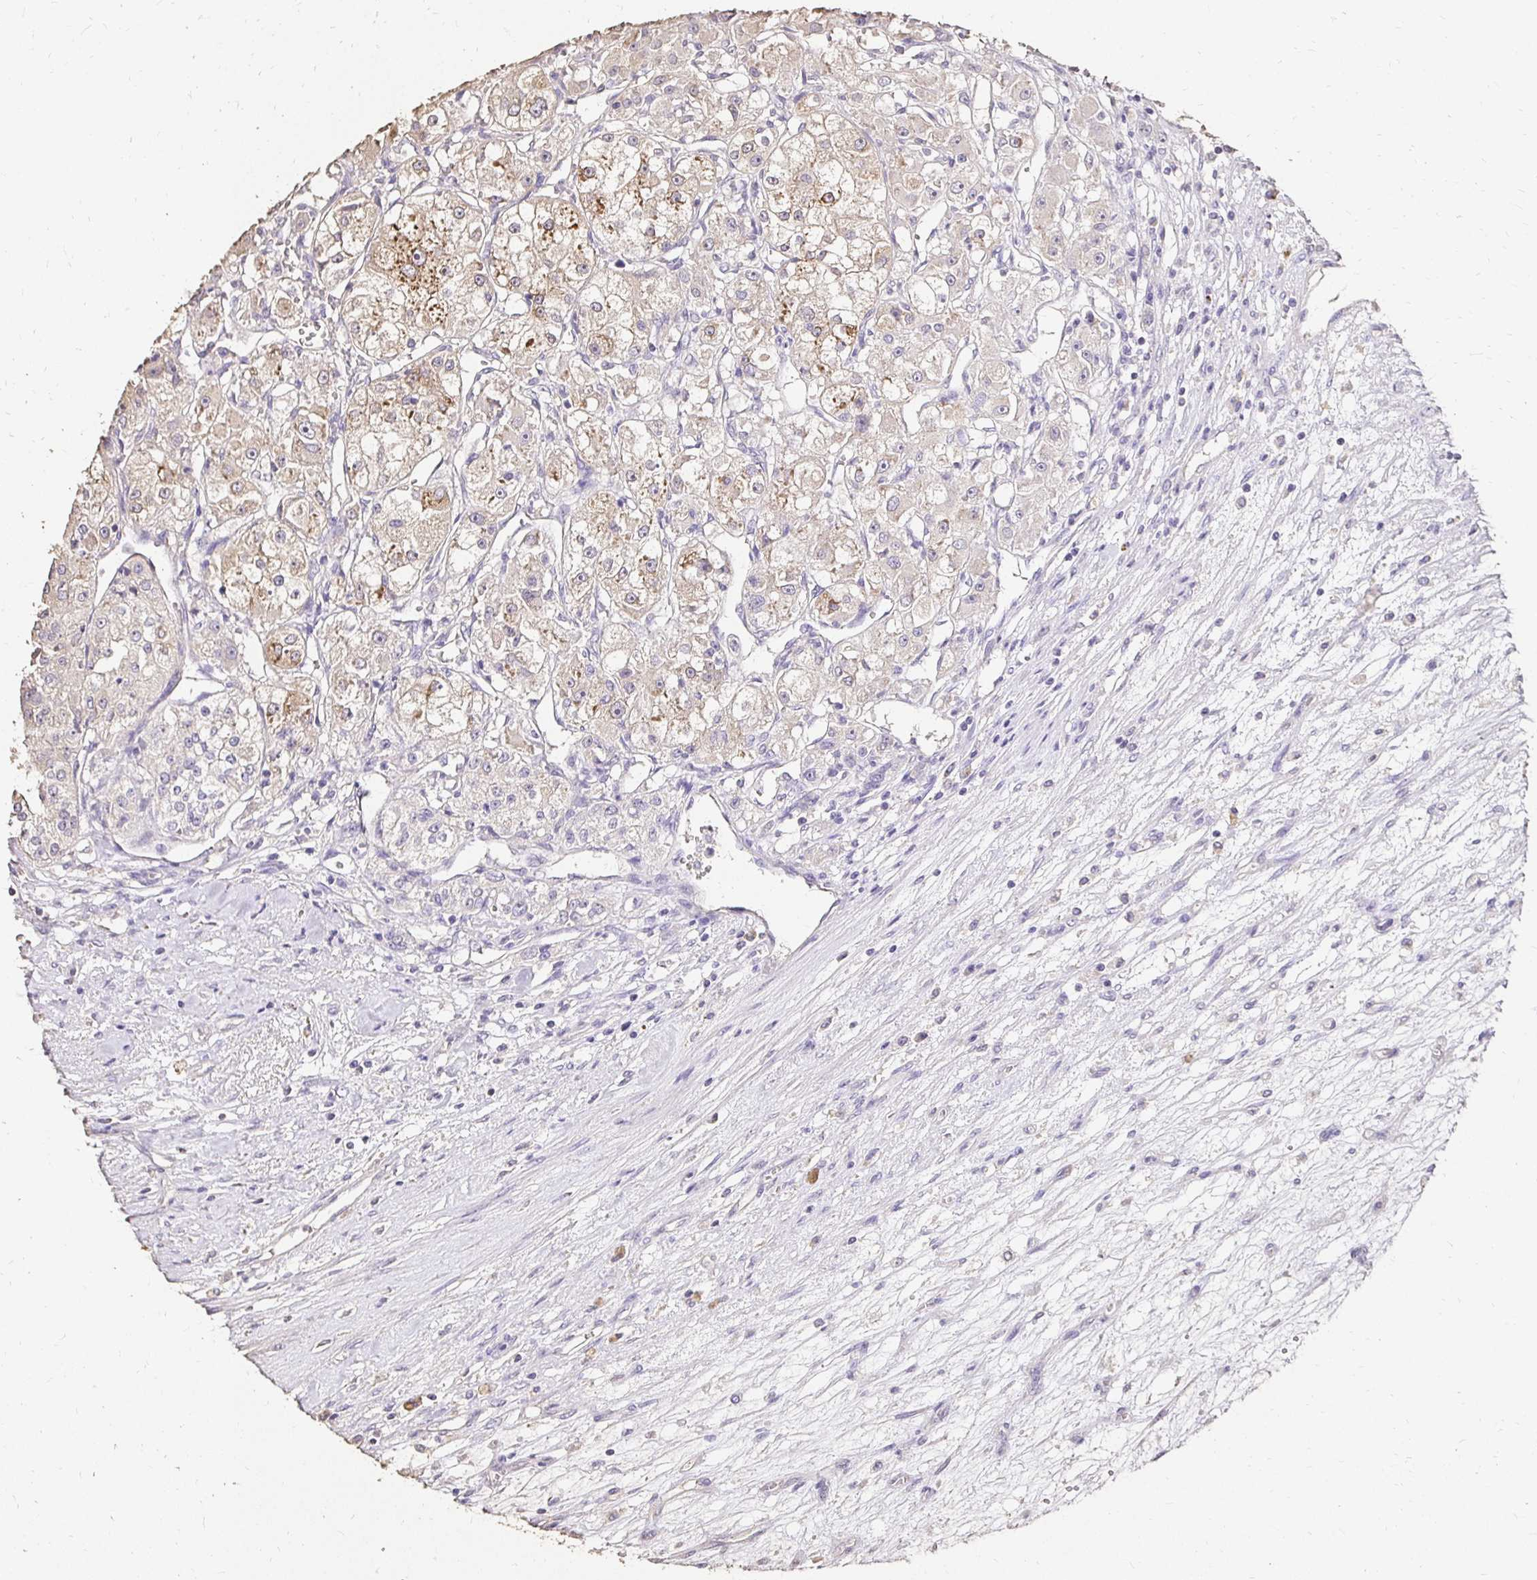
{"staining": {"intensity": "weak", "quantity": "<25%", "location": "cytoplasmic/membranous"}, "tissue": "renal cancer", "cell_type": "Tumor cells", "image_type": "cancer", "snomed": [{"axis": "morphology", "description": "Adenocarcinoma, NOS"}, {"axis": "topography", "description": "Kidney"}], "caption": "A high-resolution micrograph shows immunohistochemistry staining of renal adenocarcinoma, which shows no significant expression in tumor cells.", "gene": "UGT1A6", "patient": {"sex": "female", "age": 63}}